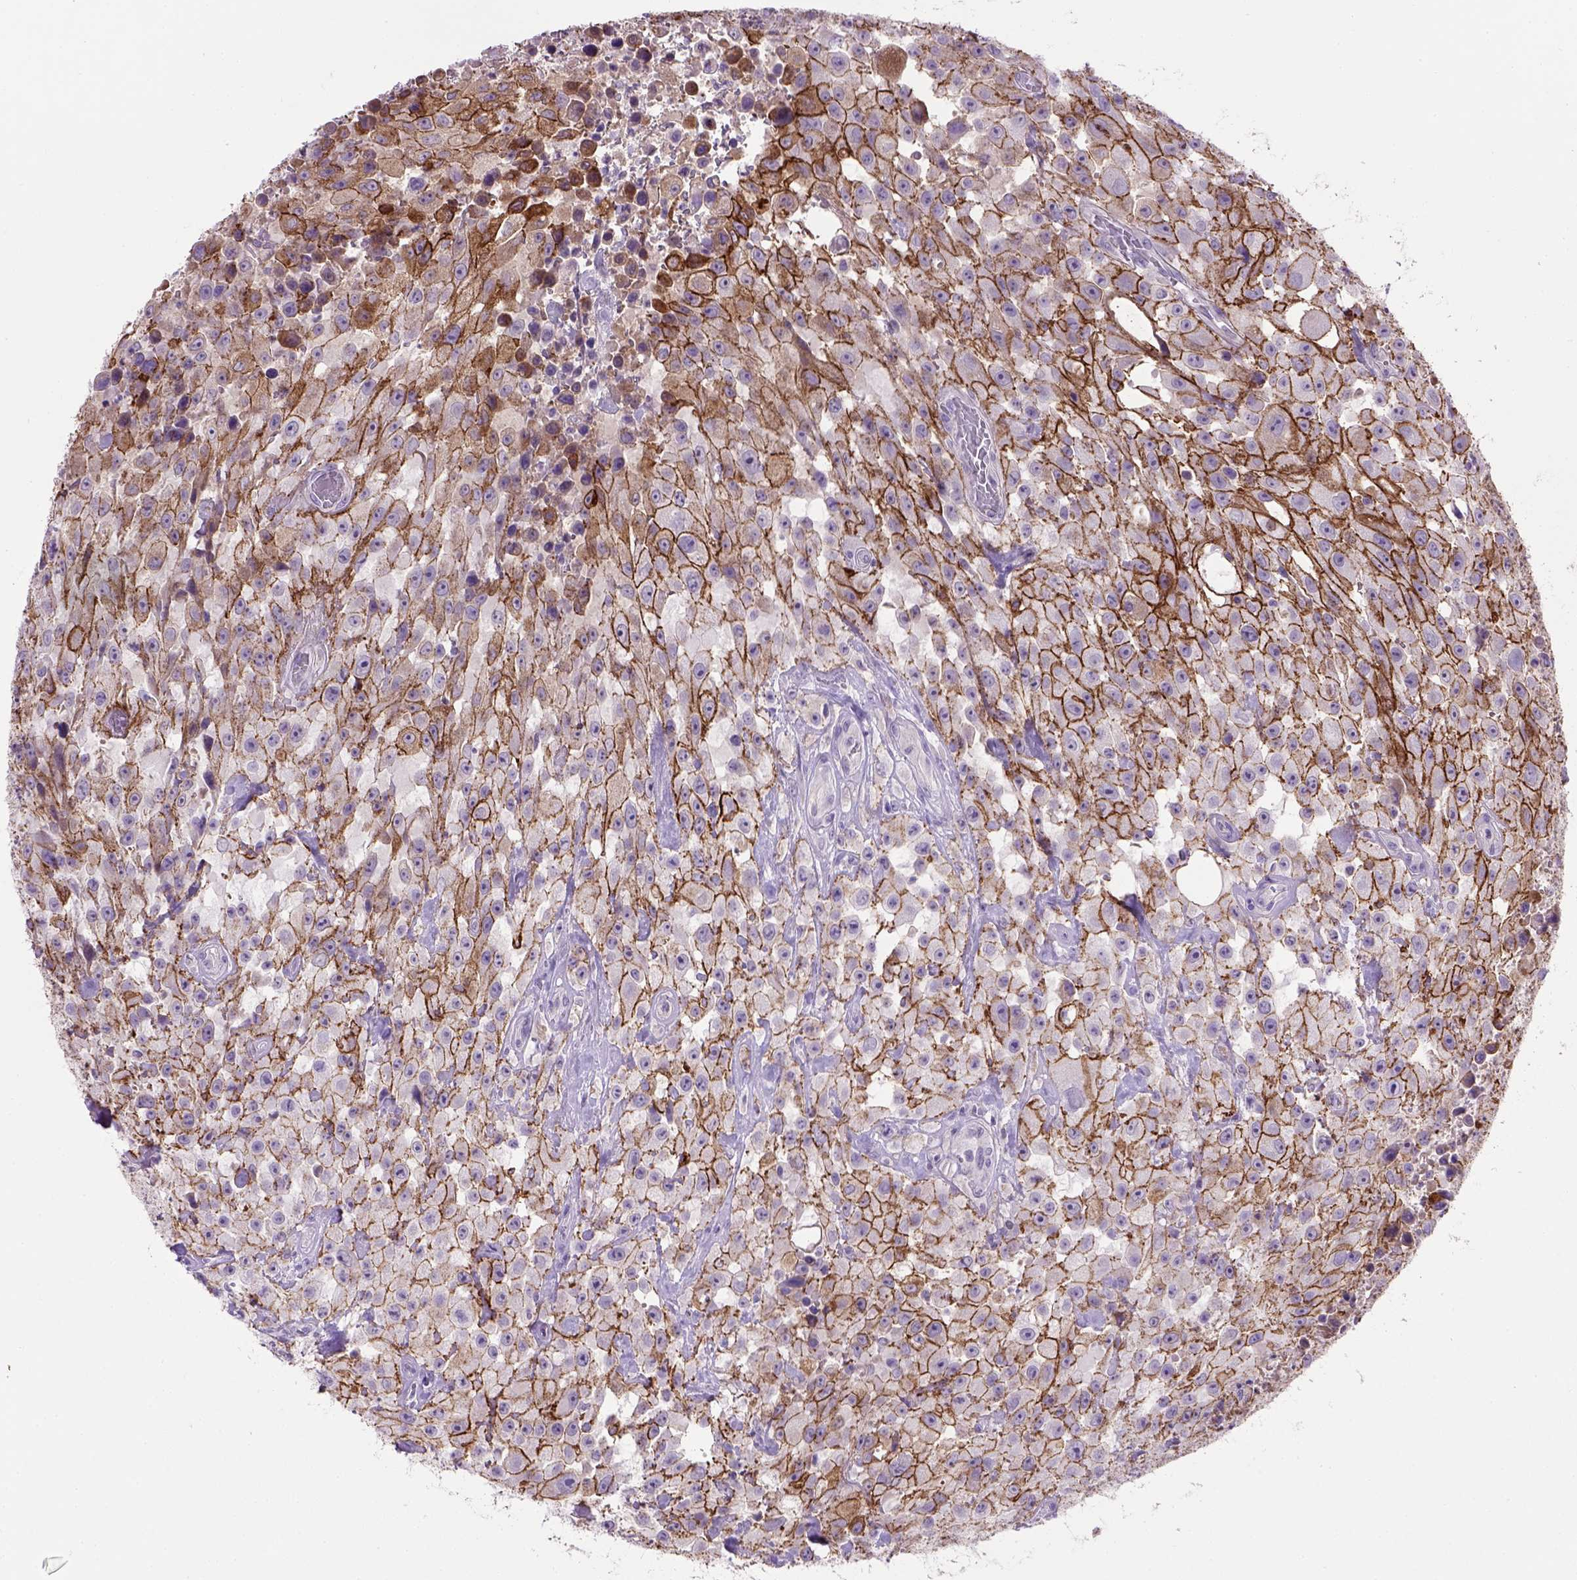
{"staining": {"intensity": "strong", "quantity": ">75%", "location": "cytoplasmic/membranous"}, "tissue": "urothelial cancer", "cell_type": "Tumor cells", "image_type": "cancer", "snomed": [{"axis": "morphology", "description": "Urothelial carcinoma, High grade"}, {"axis": "topography", "description": "Urinary bladder"}], "caption": "Tumor cells reveal strong cytoplasmic/membranous positivity in approximately >75% of cells in urothelial carcinoma (high-grade).", "gene": "CDH1", "patient": {"sex": "male", "age": 79}}